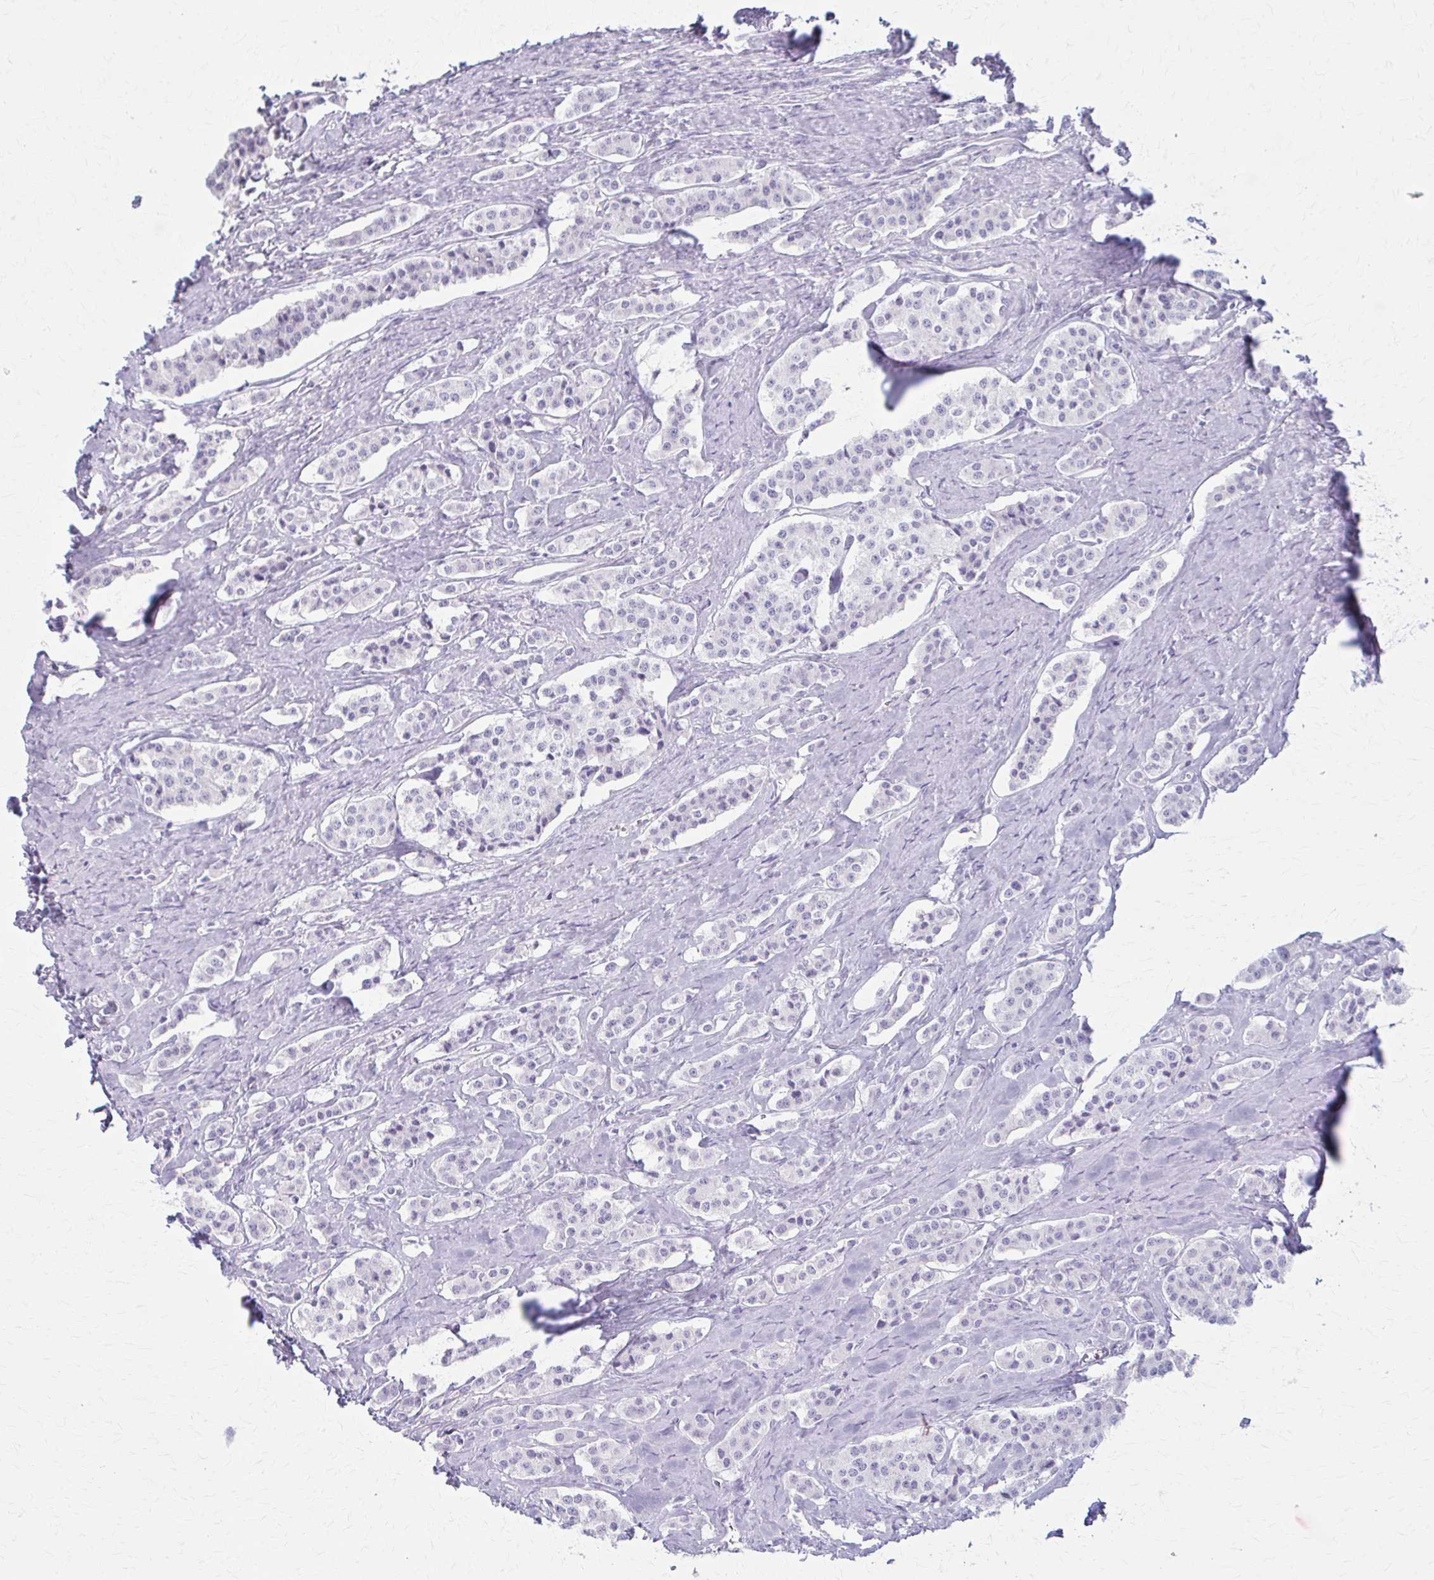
{"staining": {"intensity": "negative", "quantity": "none", "location": "none"}, "tissue": "carcinoid", "cell_type": "Tumor cells", "image_type": "cancer", "snomed": [{"axis": "morphology", "description": "Carcinoid, malignant, NOS"}, {"axis": "topography", "description": "Small intestine"}], "caption": "Tumor cells show no significant protein positivity in carcinoid.", "gene": "LDLRAP1", "patient": {"sex": "male", "age": 63}}